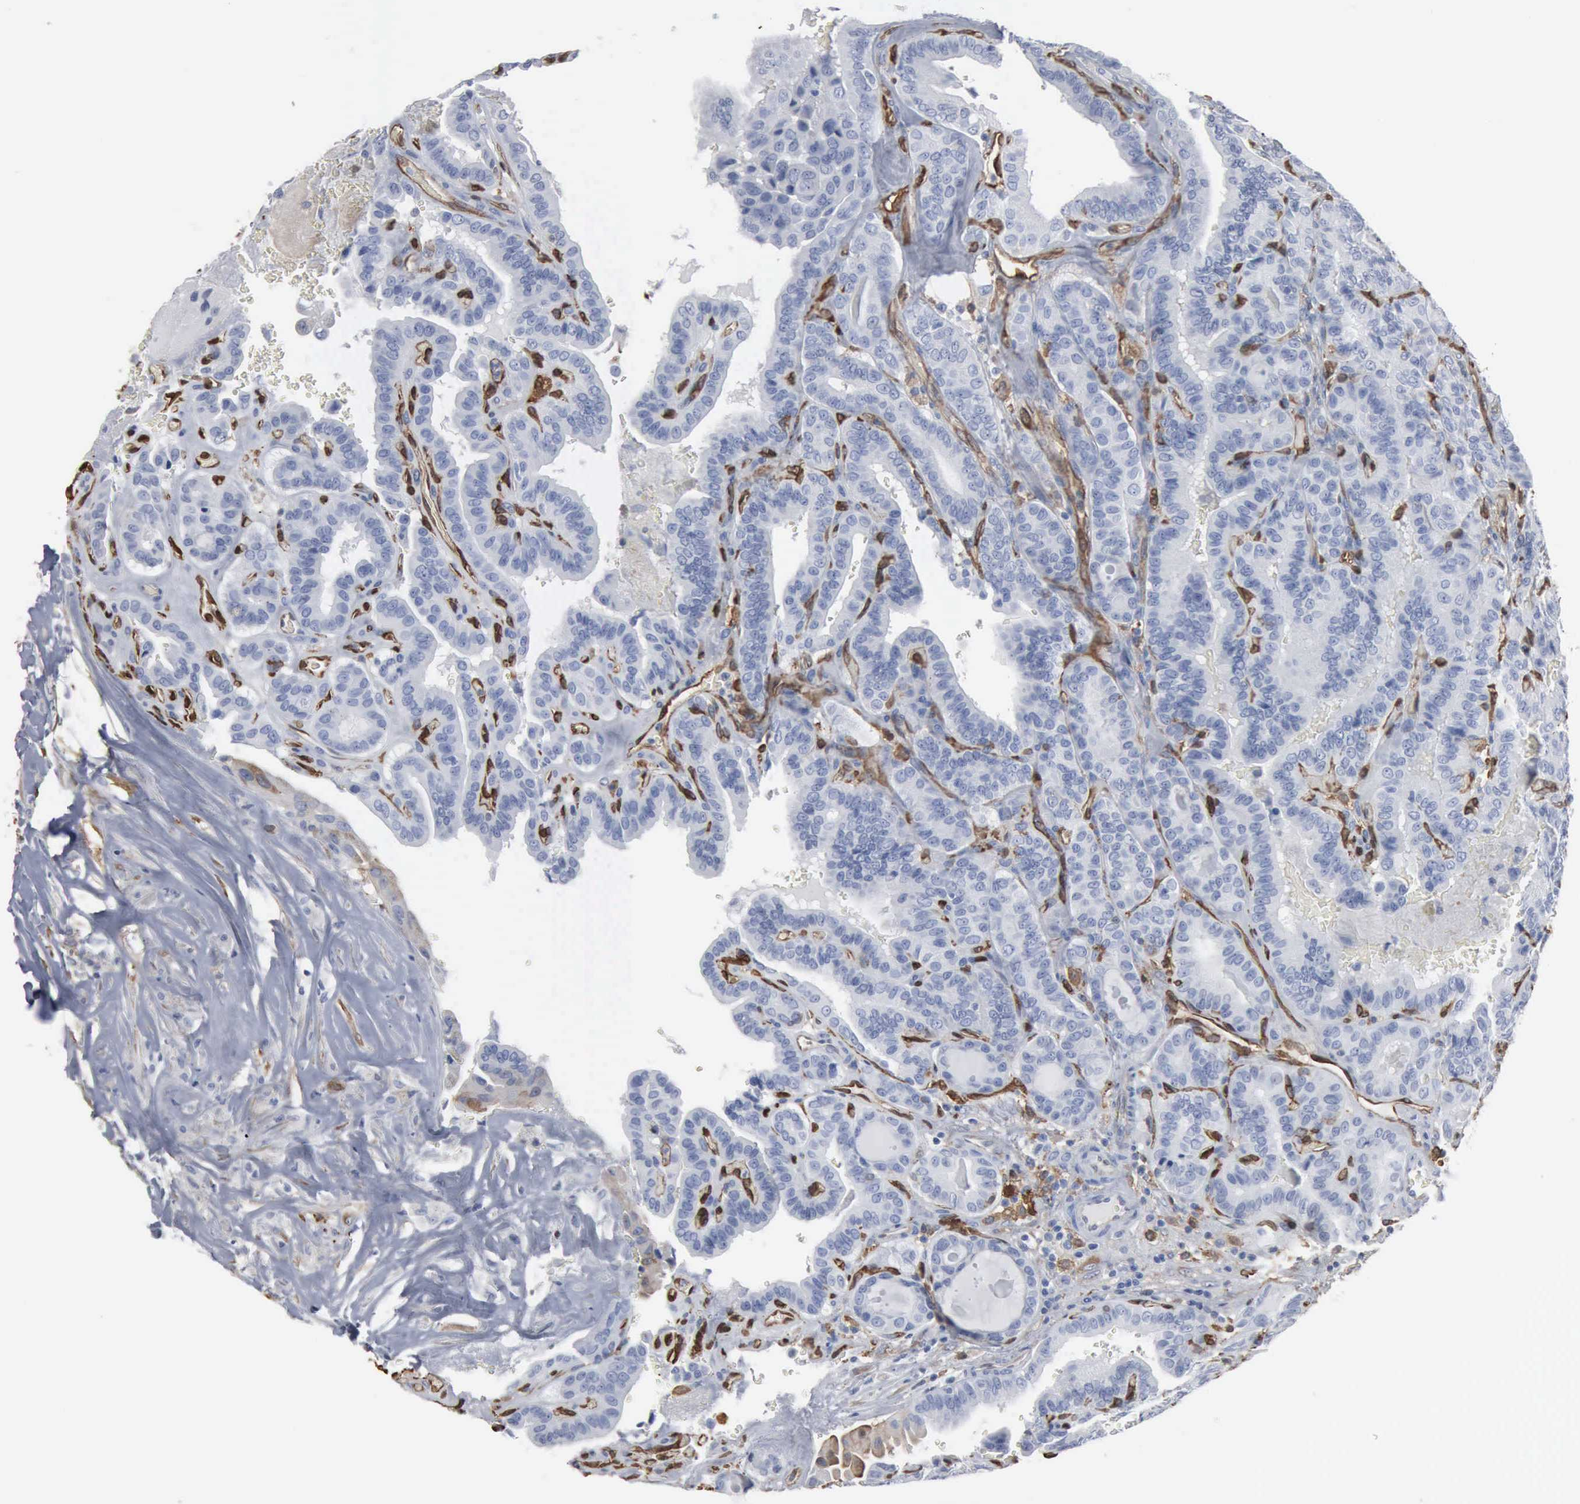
{"staining": {"intensity": "negative", "quantity": "none", "location": "none"}, "tissue": "thyroid cancer", "cell_type": "Tumor cells", "image_type": "cancer", "snomed": [{"axis": "morphology", "description": "Papillary adenocarcinoma, NOS"}, {"axis": "topography", "description": "Thyroid gland"}], "caption": "DAB immunohistochemical staining of human thyroid papillary adenocarcinoma displays no significant positivity in tumor cells.", "gene": "FSCN1", "patient": {"sex": "male", "age": 87}}